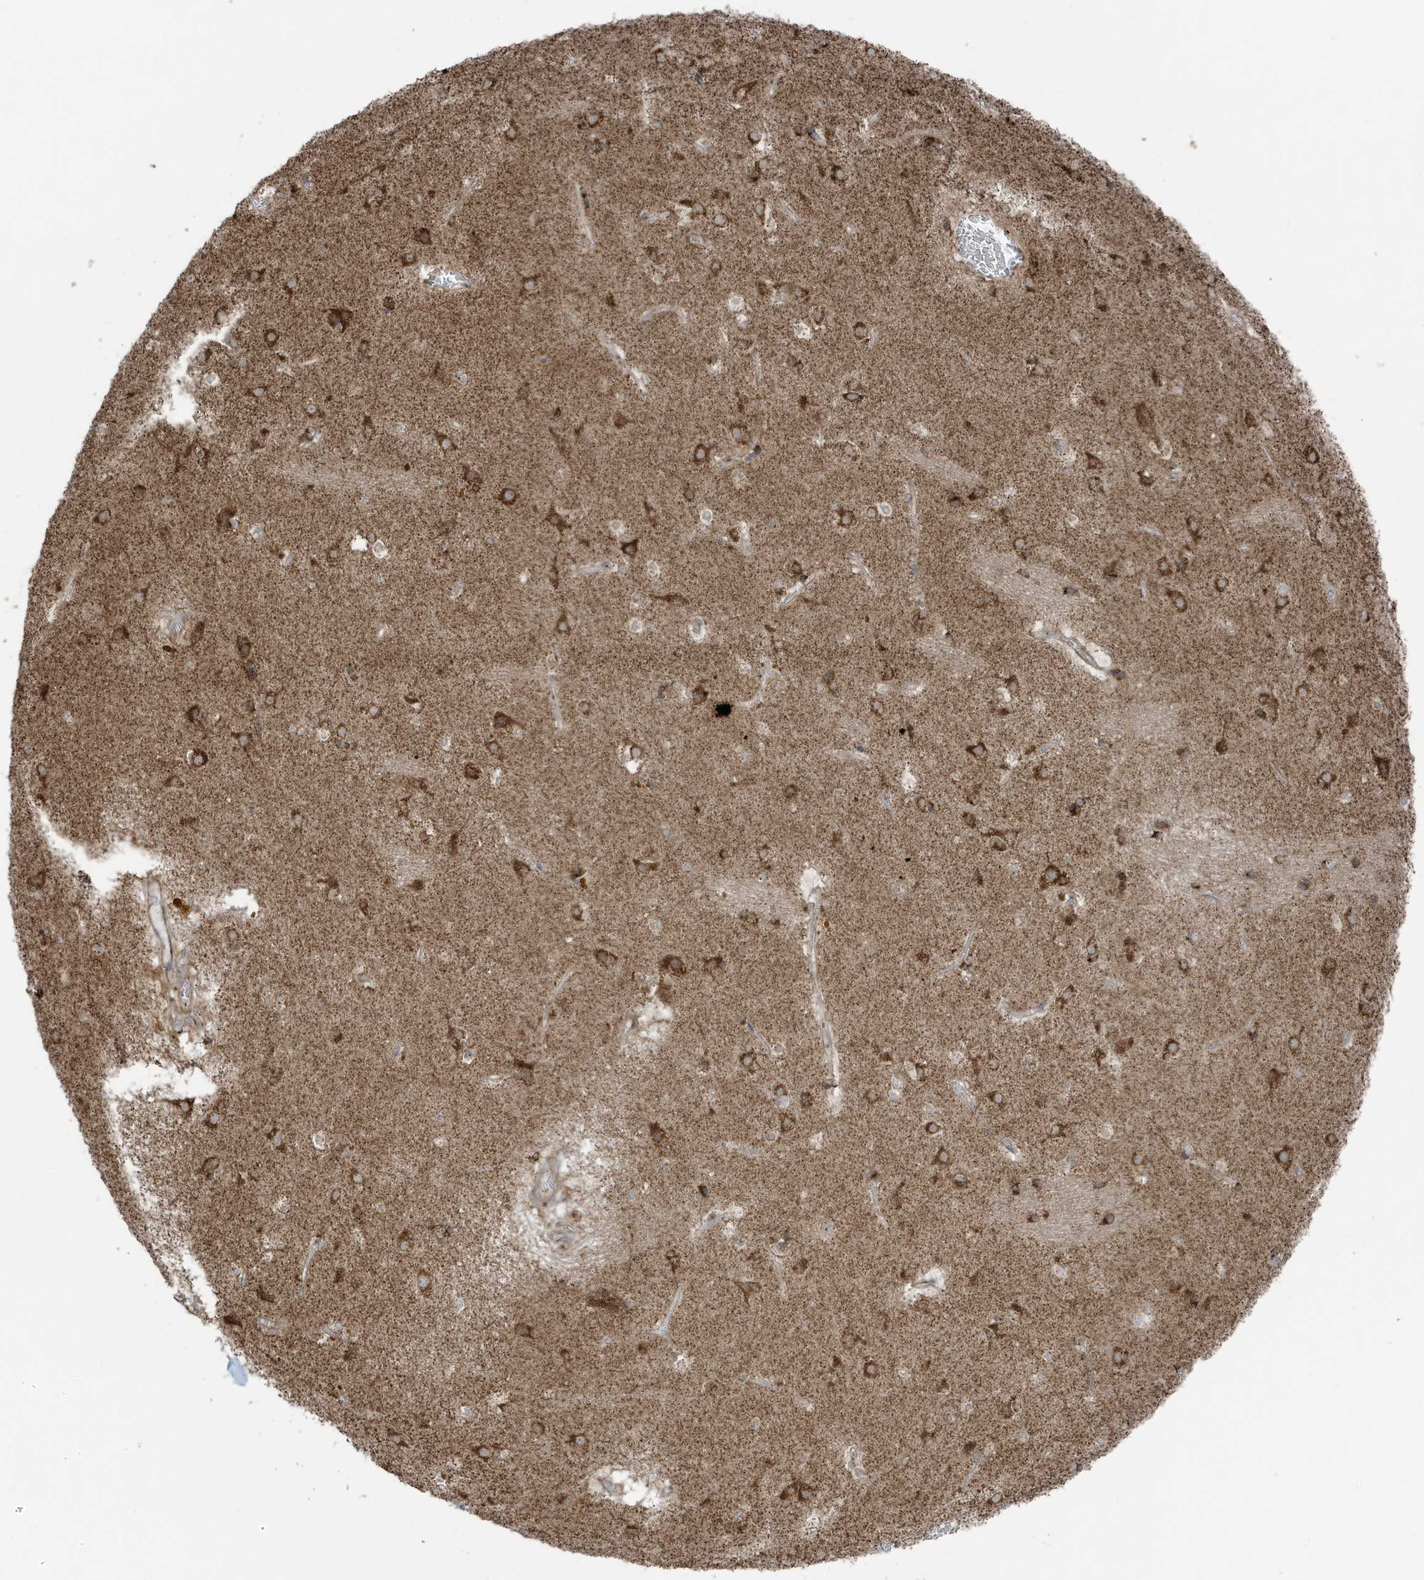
{"staining": {"intensity": "moderate", "quantity": "25%-75%", "location": "cytoplasmic/membranous"}, "tissue": "caudate", "cell_type": "Glial cells", "image_type": "normal", "snomed": [{"axis": "morphology", "description": "Normal tissue, NOS"}, {"axis": "topography", "description": "Lateral ventricle wall"}], "caption": "Brown immunohistochemical staining in unremarkable caudate exhibits moderate cytoplasmic/membranous expression in about 25%-75% of glial cells.", "gene": "GOLGA4", "patient": {"sex": "male", "age": 70}}